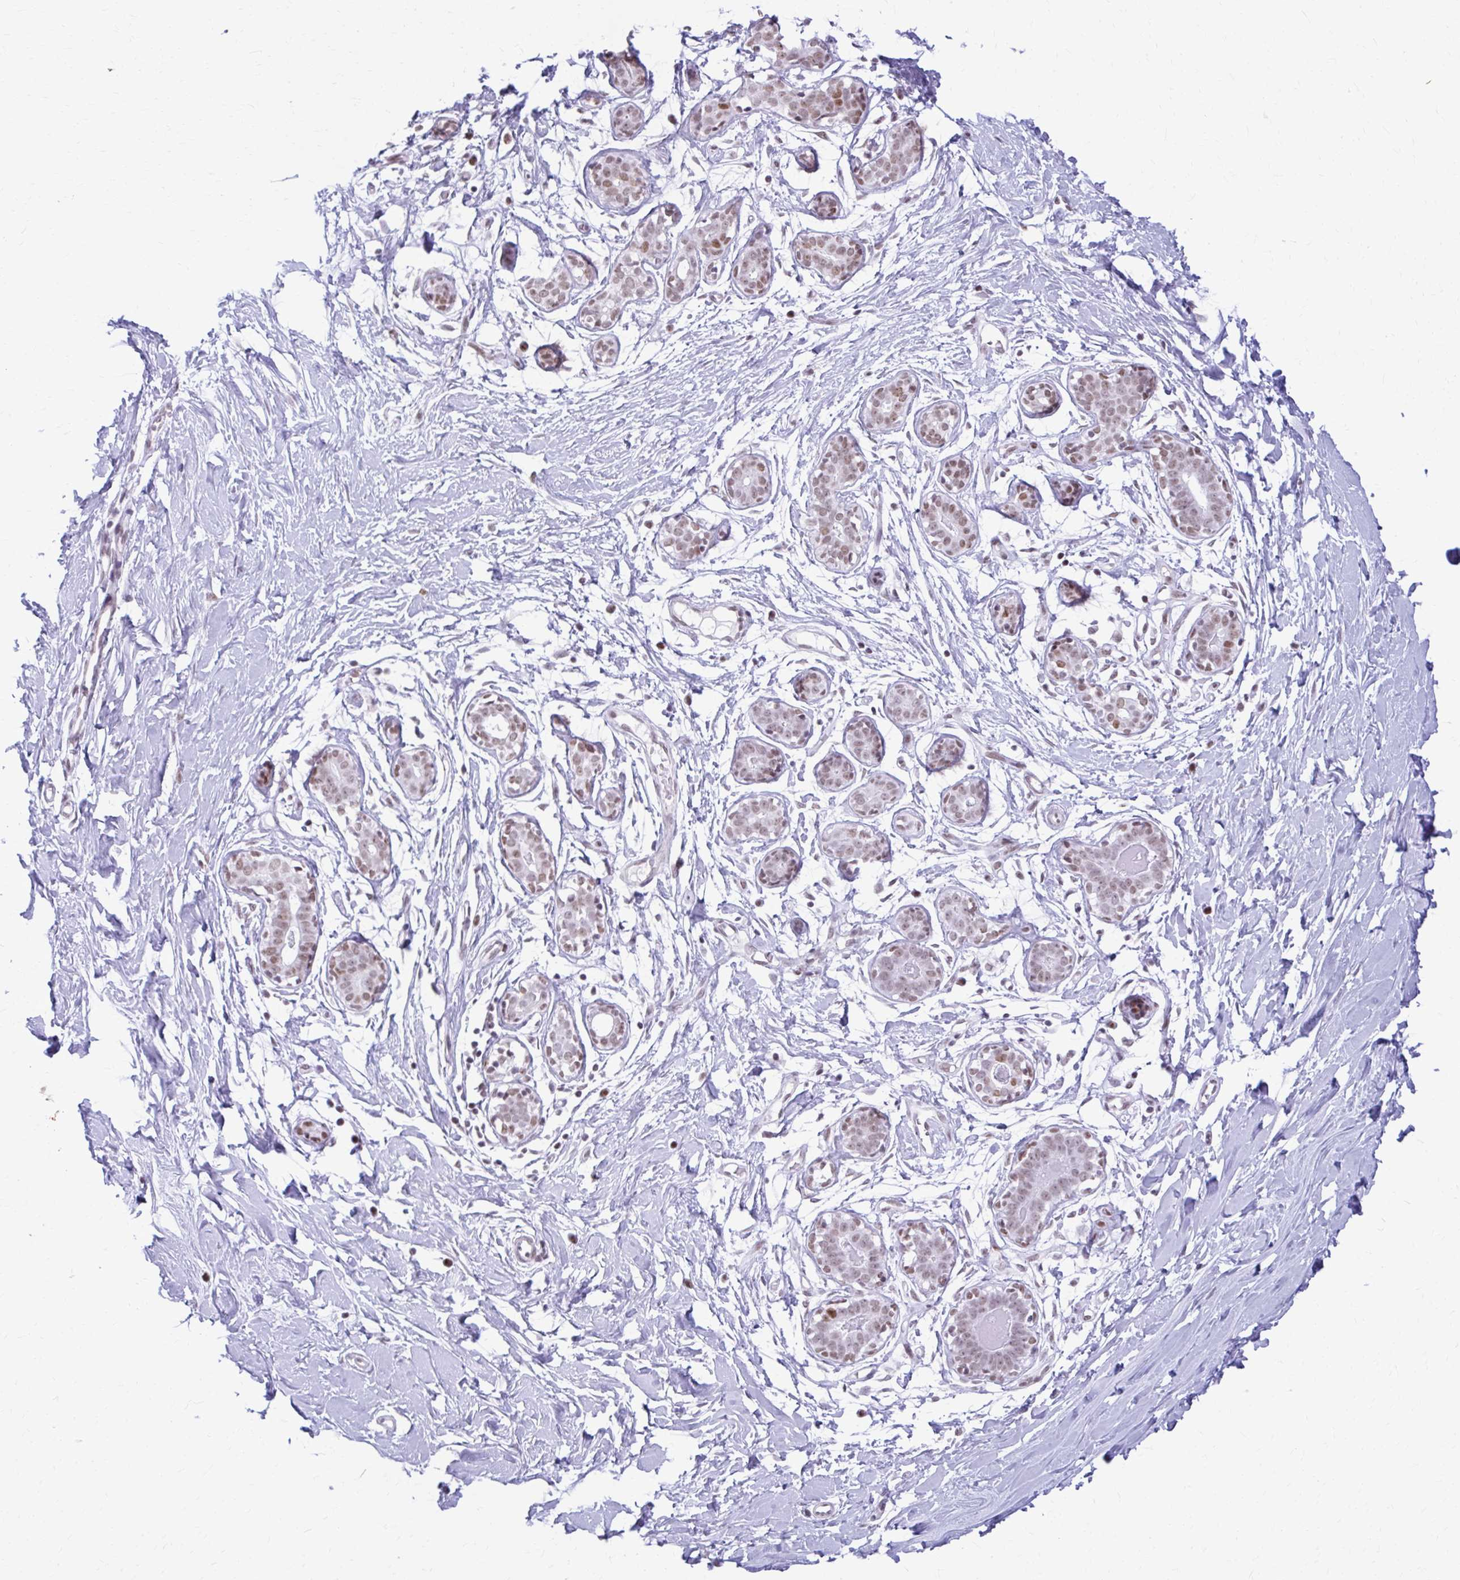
{"staining": {"intensity": "negative", "quantity": "none", "location": "none"}, "tissue": "breast", "cell_type": "Adipocytes", "image_type": "normal", "snomed": [{"axis": "morphology", "description": "Normal tissue, NOS"}, {"axis": "topography", "description": "Breast"}], "caption": "Immunohistochemistry (IHC) image of benign breast: human breast stained with DAB (3,3'-diaminobenzidine) shows no significant protein staining in adipocytes. (Immunohistochemistry, brightfield microscopy, high magnification).", "gene": "PABIR1", "patient": {"sex": "female", "age": 27}}